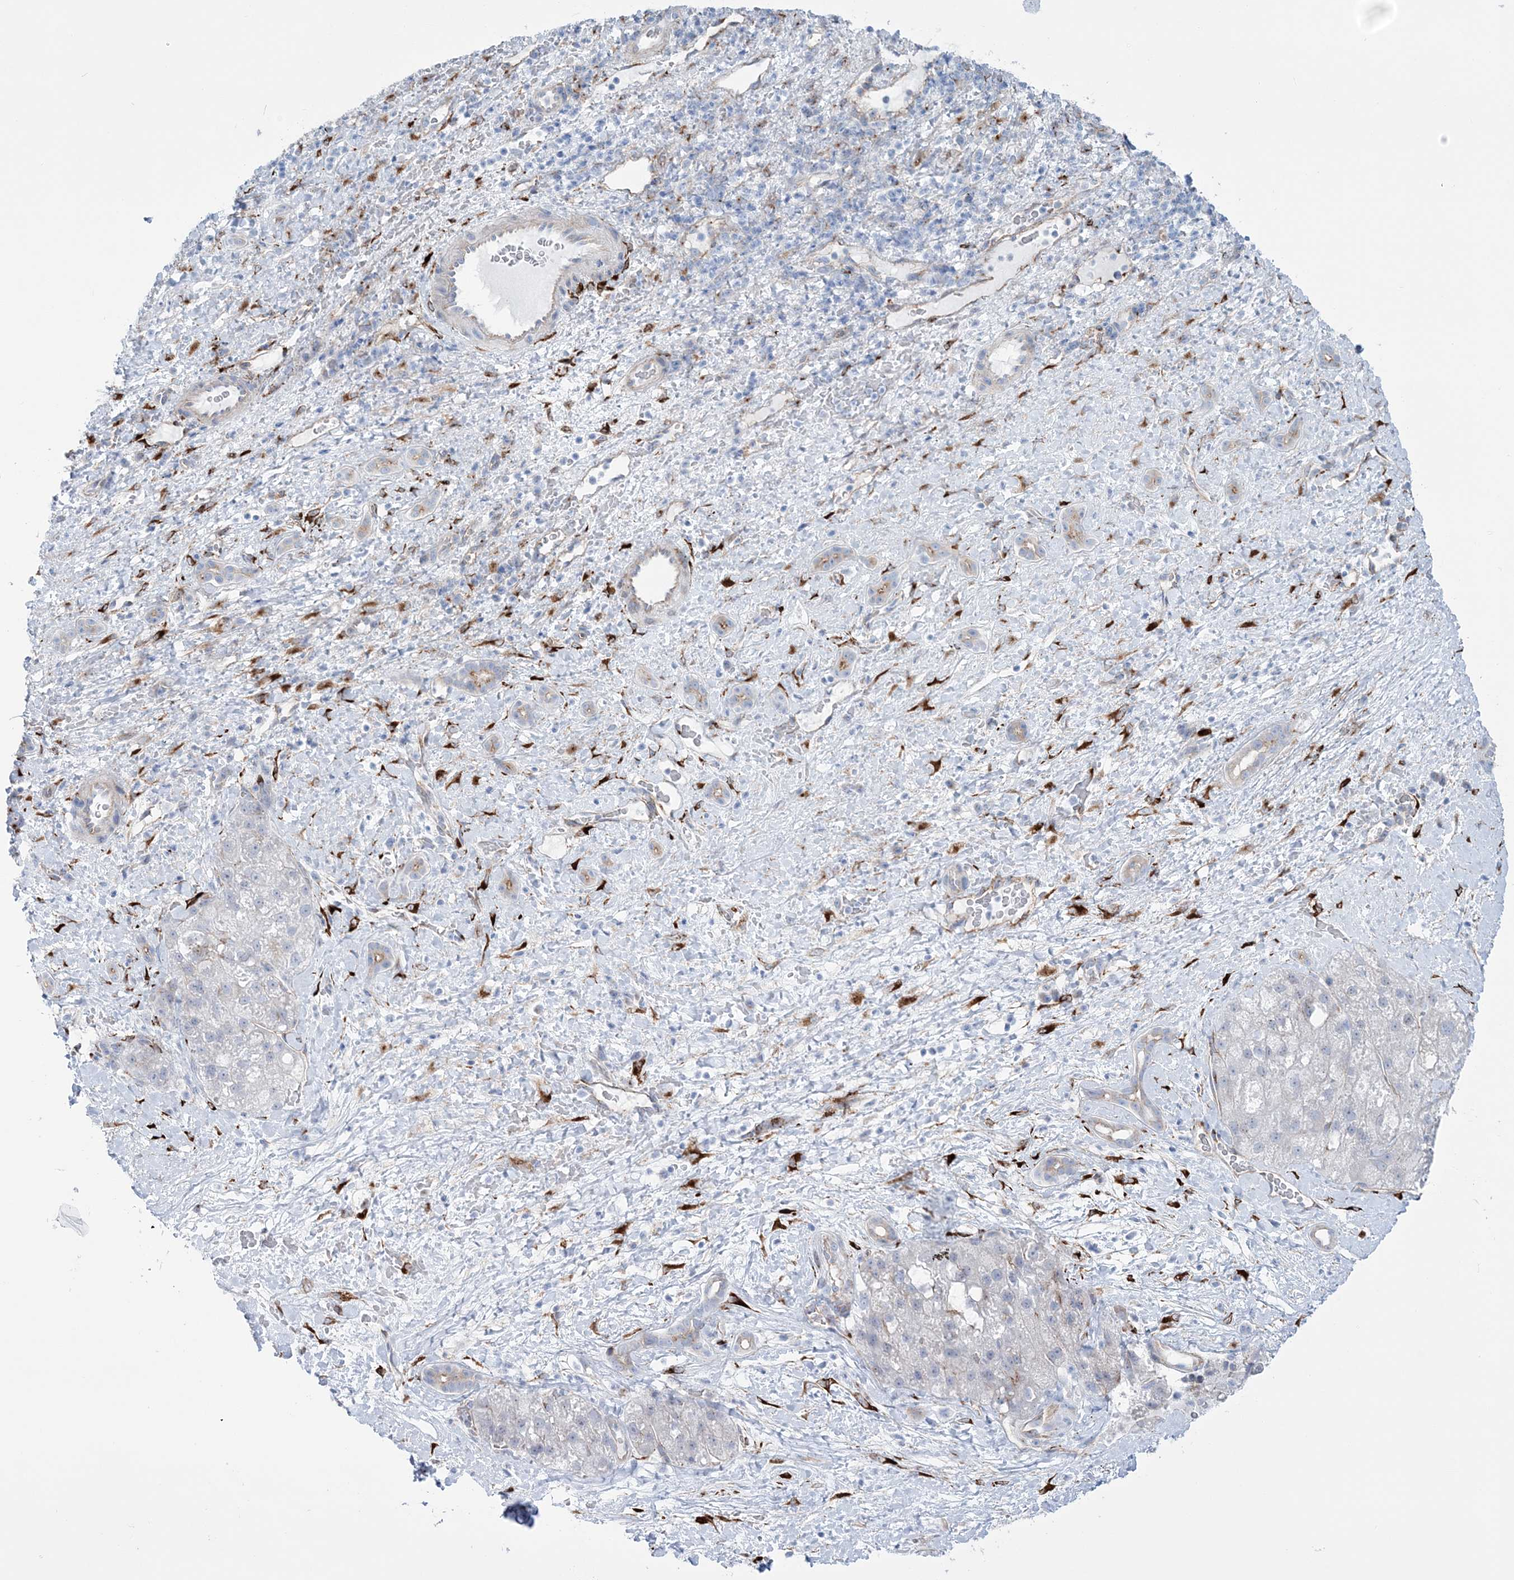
{"staining": {"intensity": "negative", "quantity": "none", "location": "none"}, "tissue": "liver cancer", "cell_type": "Tumor cells", "image_type": "cancer", "snomed": [{"axis": "morphology", "description": "Normal tissue, NOS"}, {"axis": "morphology", "description": "Carcinoma, Hepatocellular, NOS"}, {"axis": "topography", "description": "Liver"}], "caption": "Immunohistochemistry of human liver cancer (hepatocellular carcinoma) reveals no expression in tumor cells.", "gene": "RAB11FIP5", "patient": {"sex": "male", "age": 57}}